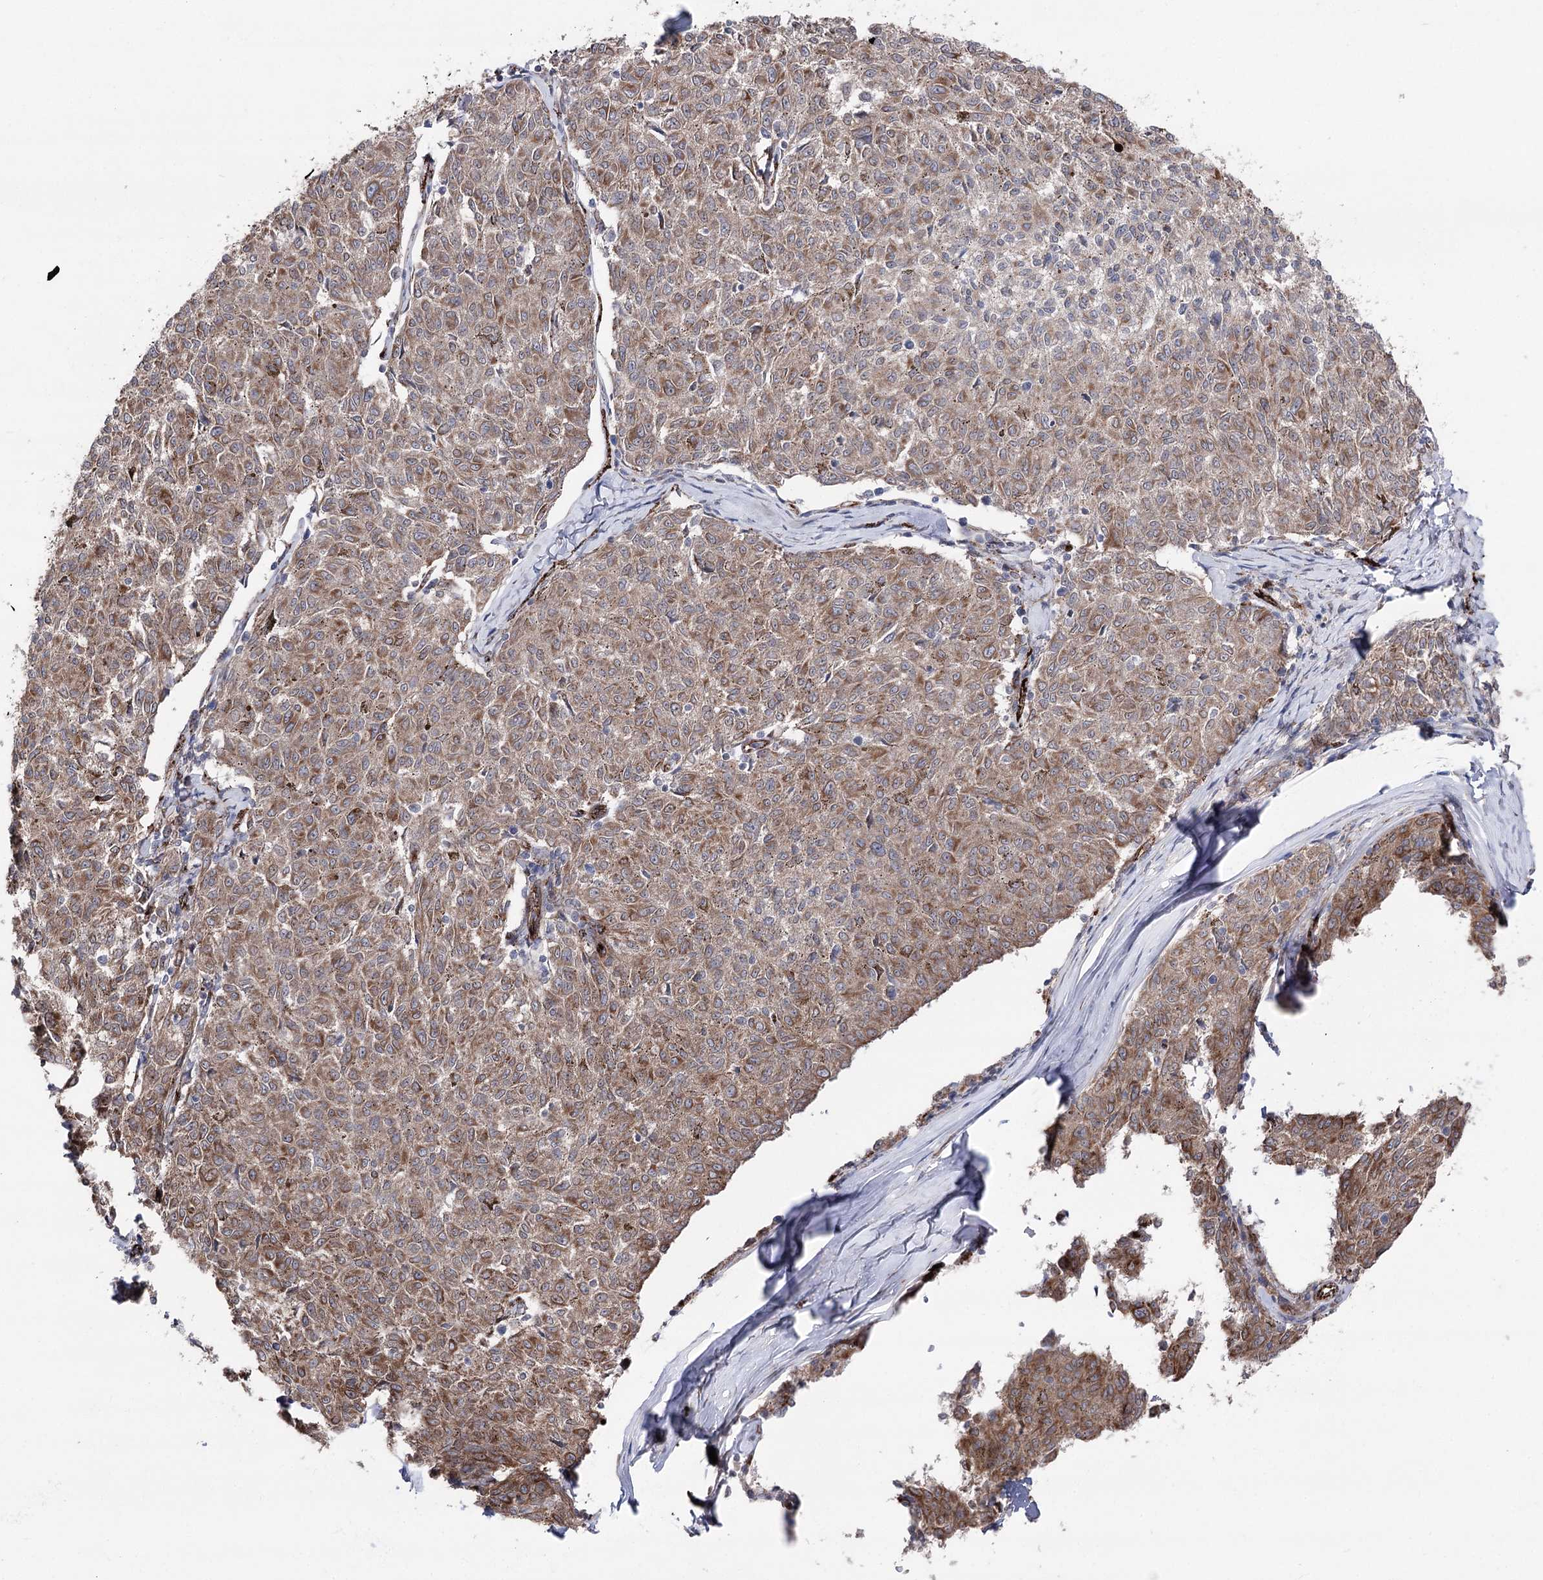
{"staining": {"intensity": "moderate", "quantity": ">75%", "location": "cytoplasmic/membranous"}, "tissue": "melanoma", "cell_type": "Tumor cells", "image_type": "cancer", "snomed": [{"axis": "morphology", "description": "Malignant melanoma, NOS"}, {"axis": "topography", "description": "Skin"}], "caption": "This histopathology image demonstrates malignant melanoma stained with IHC to label a protein in brown. The cytoplasmic/membranous of tumor cells show moderate positivity for the protein. Nuclei are counter-stained blue.", "gene": "MIB1", "patient": {"sex": "female", "age": 72}}